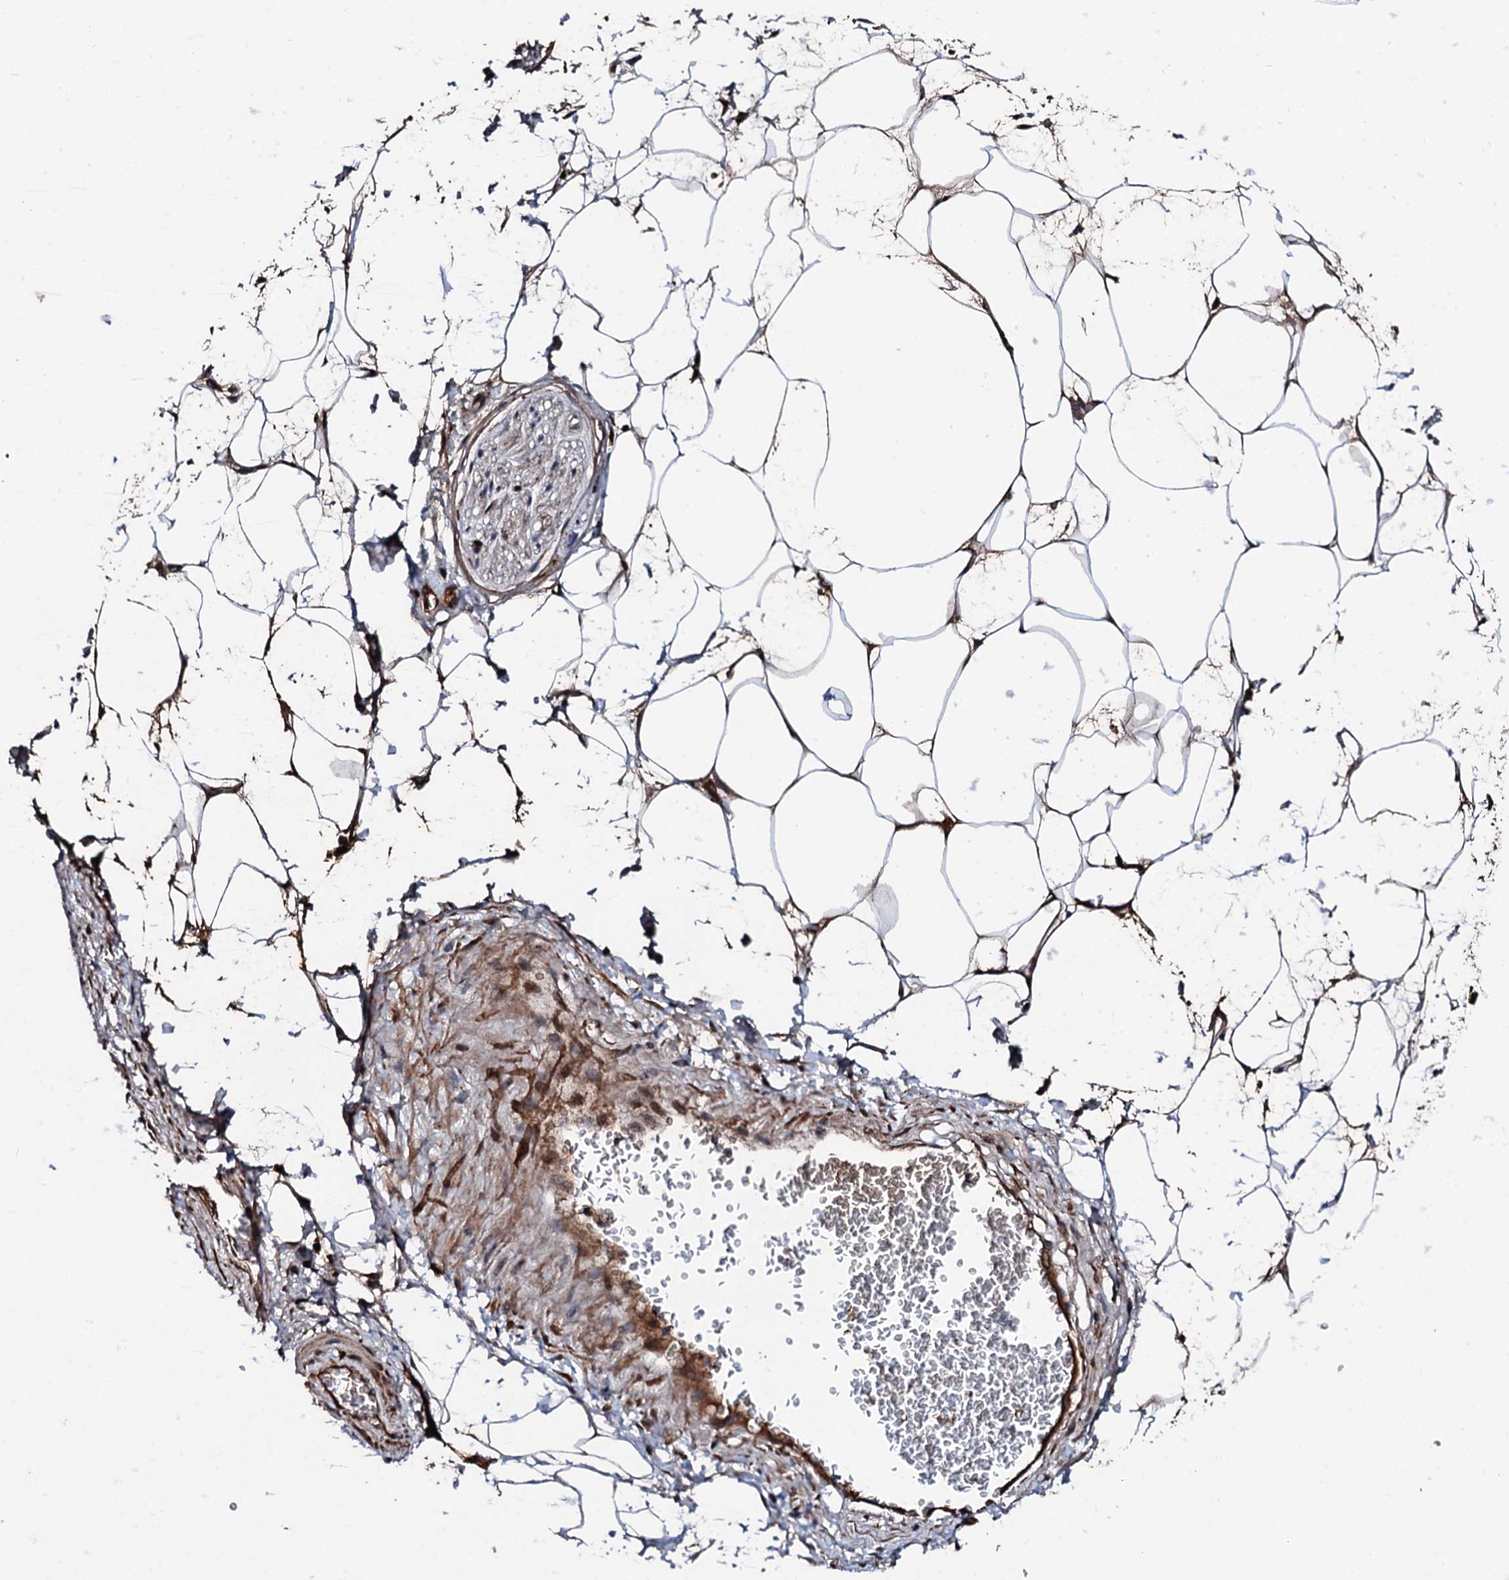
{"staining": {"intensity": "moderate", "quantity": ">75%", "location": "cytoplasmic/membranous,nuclear"}, "tissue": "adipose tissue", "cell_type": "Adipocytes", "image_type": "normal", "snomed": [{"axis": "morphology", "description": "Normal tissue, NOS"}, {"axis": "morphology", "description": "Adenocarcinoma, NOS"}, {"axis": "topography", "description": "Rectum"}, {"axis": "topography", "description": "Vagina"}, {"axis": "topography", "description": "Peripheral nerve tissue"}], "caption": "The micrograph shows a brown stain indicating the presence of a protein in the cytoplasmic/membranous,nuclear of adipocytes in adipose tissue. Nuclei are stained in blue.", "gene": "KIF18A", "patient": {"sex": "female", "age": 71}}